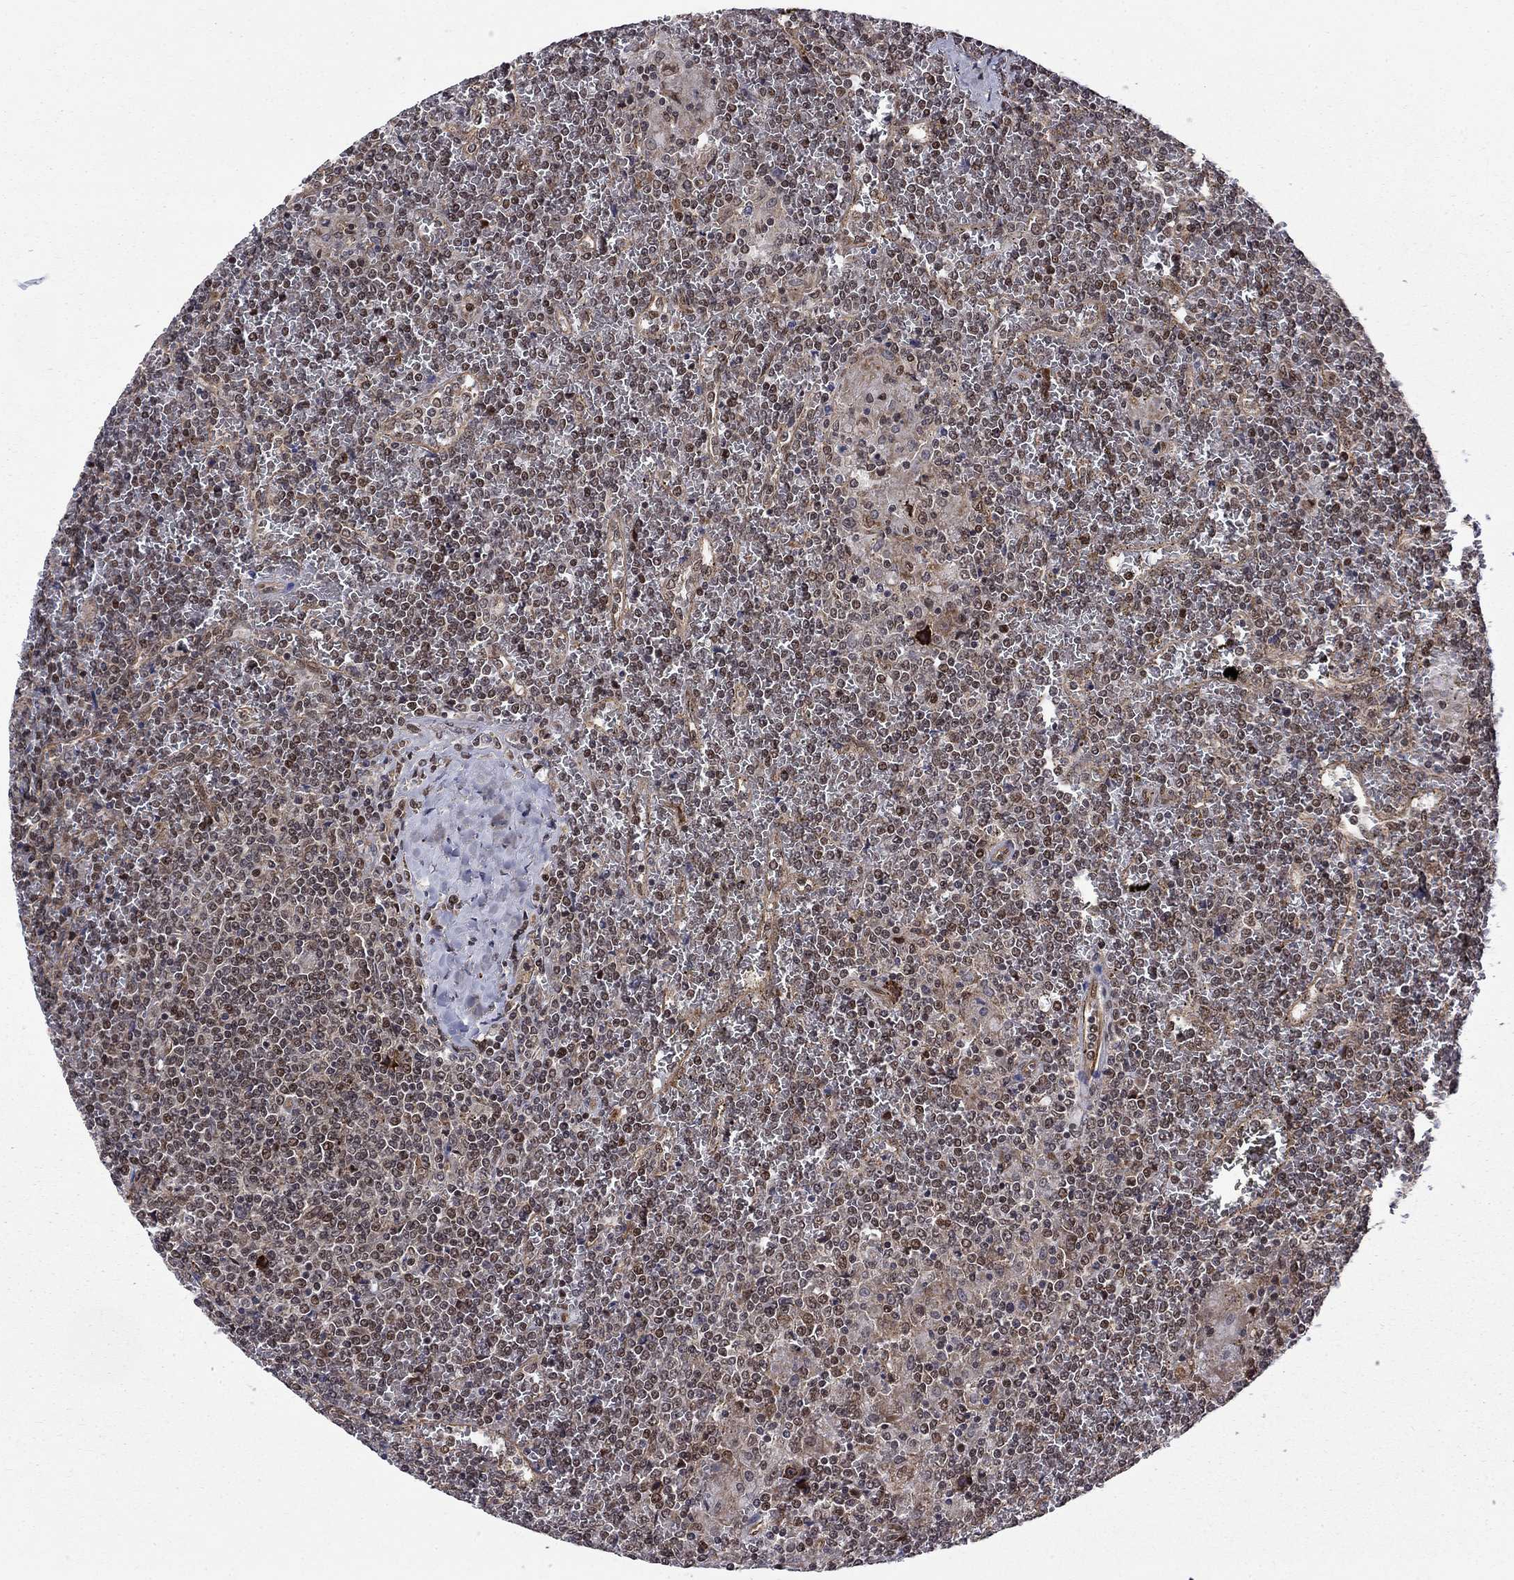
{"staining": {"intensity": "negative", "quantity": "none", "location": "none"}, "tissue": "lymphoma", "cell_type": "Tumor cells", "image_type": "cancer", "snomed": [{"axis": "morphology", "description": "Malignant lymphoma, non-Hodgkin's type, Low grade"}, {"axis": "topography", "description": "Spleen"}], "caption": "This photomicrograph is of lymphoma stained with immunohistochemistry (IHC) to label a protein in brown with the nuclei are counter-stained blue. There is no expression in tumor cells. The staining is performed using DAB (3,3'-diaminobenzidine) brown chromogen with nuclei counter-stained in using hematoxylin.", "gene": "KPNA3", "patient": {"sex": "female", "age": 19}}